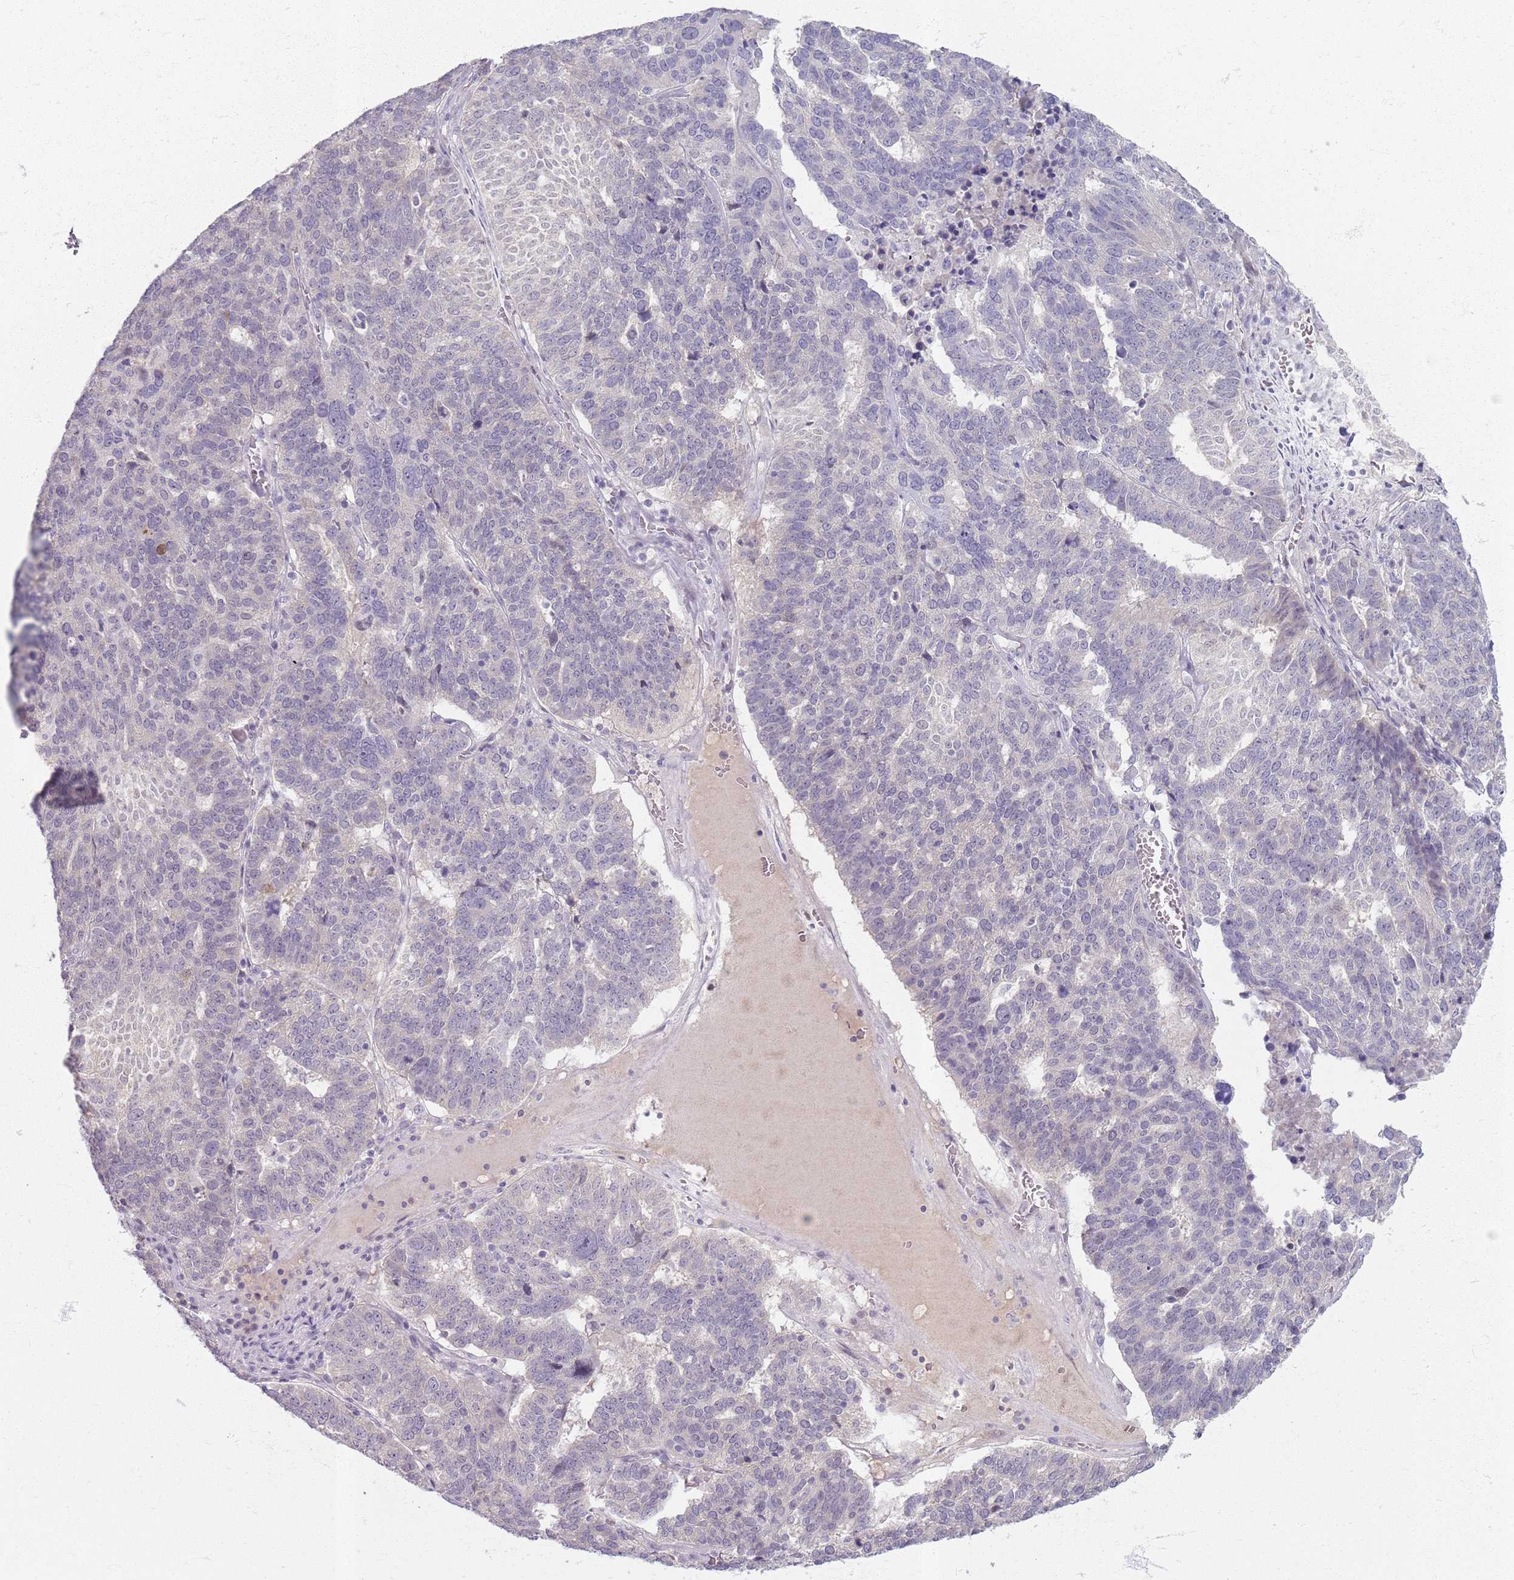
{"staining": {"intensity": "negative", "quantity": "none", "location": "none"}, "tissue": "ovarian cancer", "cell_type": "Tumor cells", "image_type": "cancer", "snomed": [{"axis": "morphology", "description": "Cystadenocarcinoma, serous, NOS"}, {"axis": "topography", "description": "Ovary"}], "caption": "Immunohistochemical staining of human ovarian cancer (serous cystadenocarcinoma) reveals no significant staining in tumor cells. (Immunohistochemistry, brightfield microscopy, high magnification).", "gene": "CRIPT", "patient": {"sex": "female", "age": 59}}